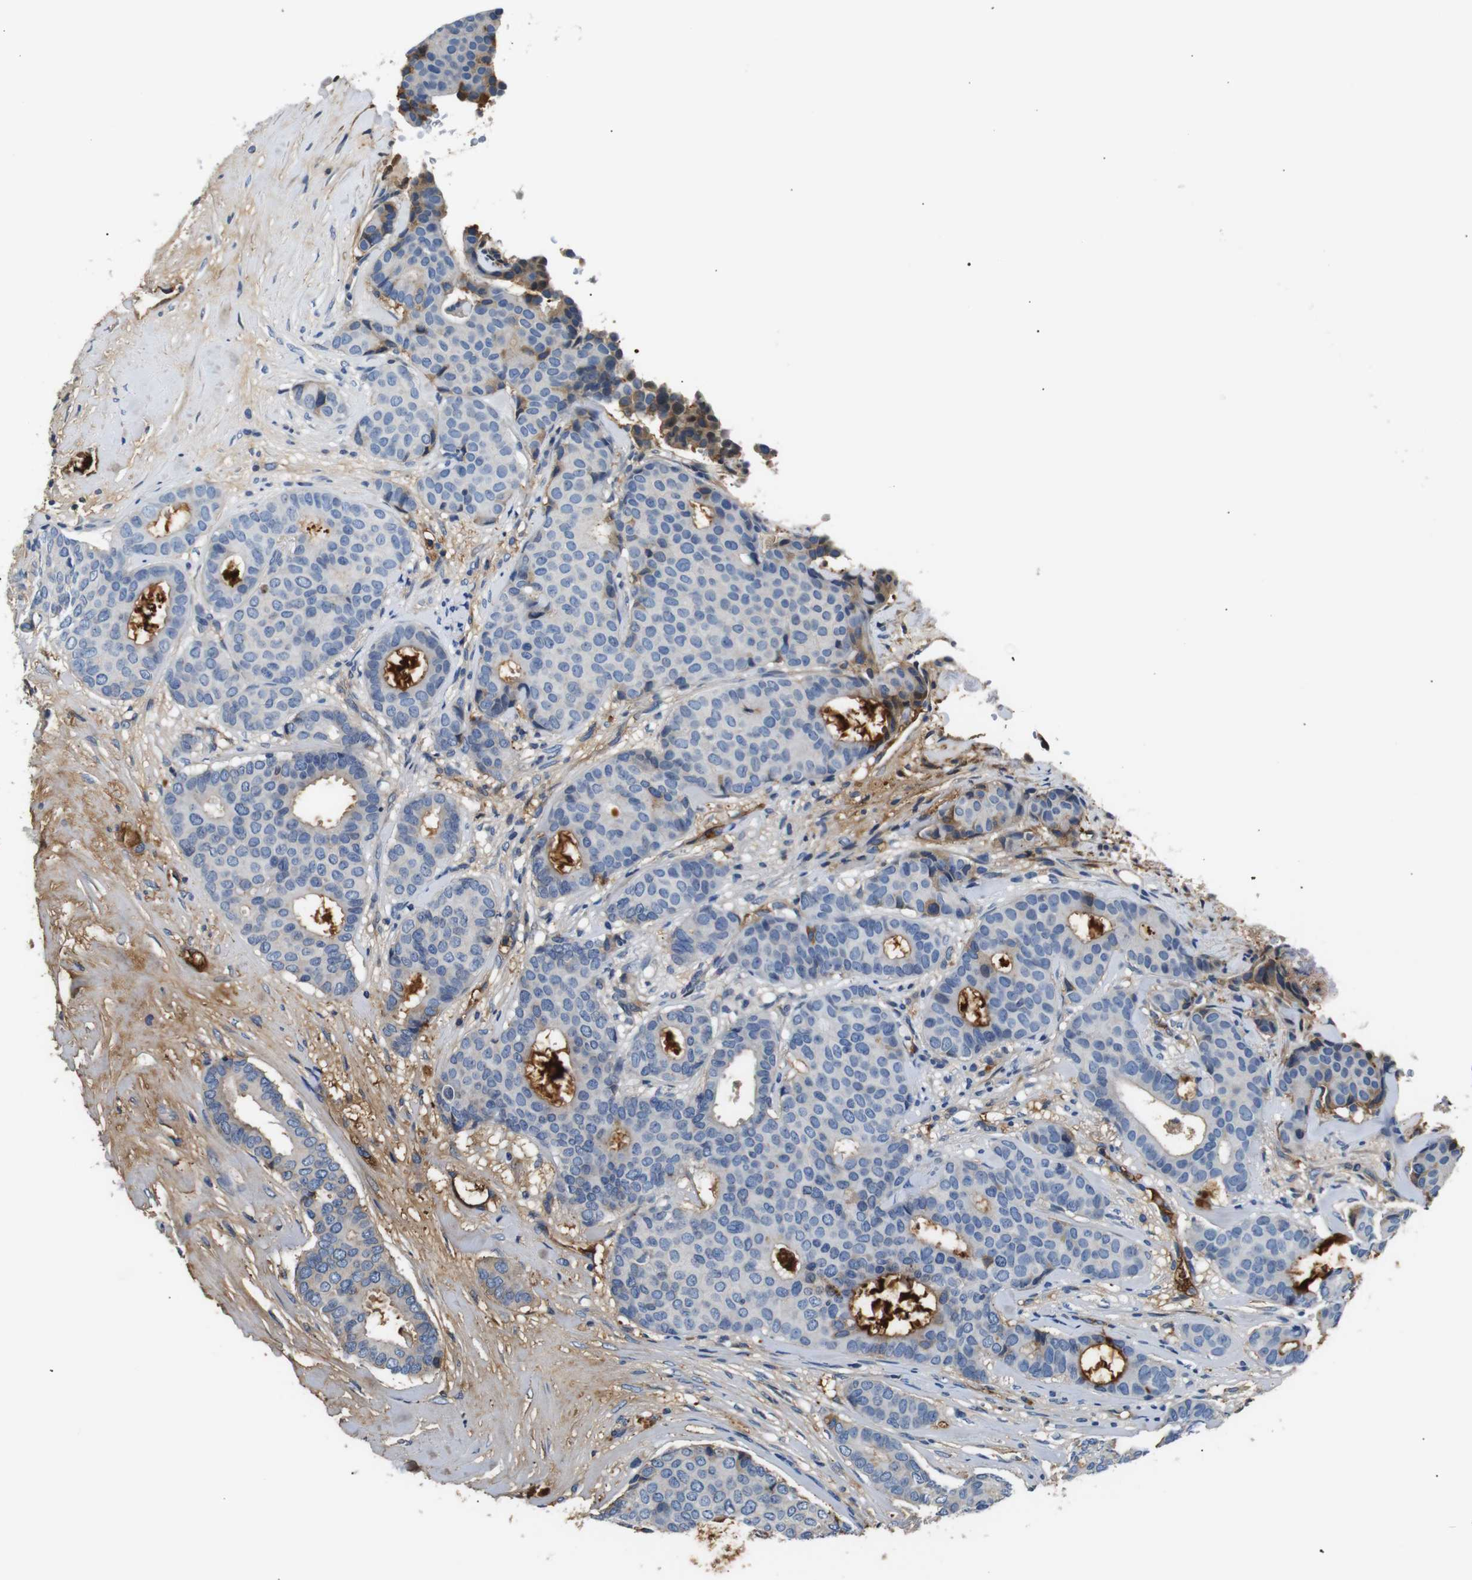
{"staining": {"intensity": "negative", "quantity": "none", "location": "none"}, "tissue": "breast cancer", "cell_type": "Tumor cells", "image_type": "cancer", "snomed": [{"axis": "morphology", "description": "Duct carcinoma"}, {"axis": "topography", "description": "Breast"}], "caption": "Breast infiltrating ductal carcinoma was stained to show a protein in brown. There is no significant positivity in tumor cells.", "gene": "LHCGR", "patient": {"sex": "female", "age": 75}}